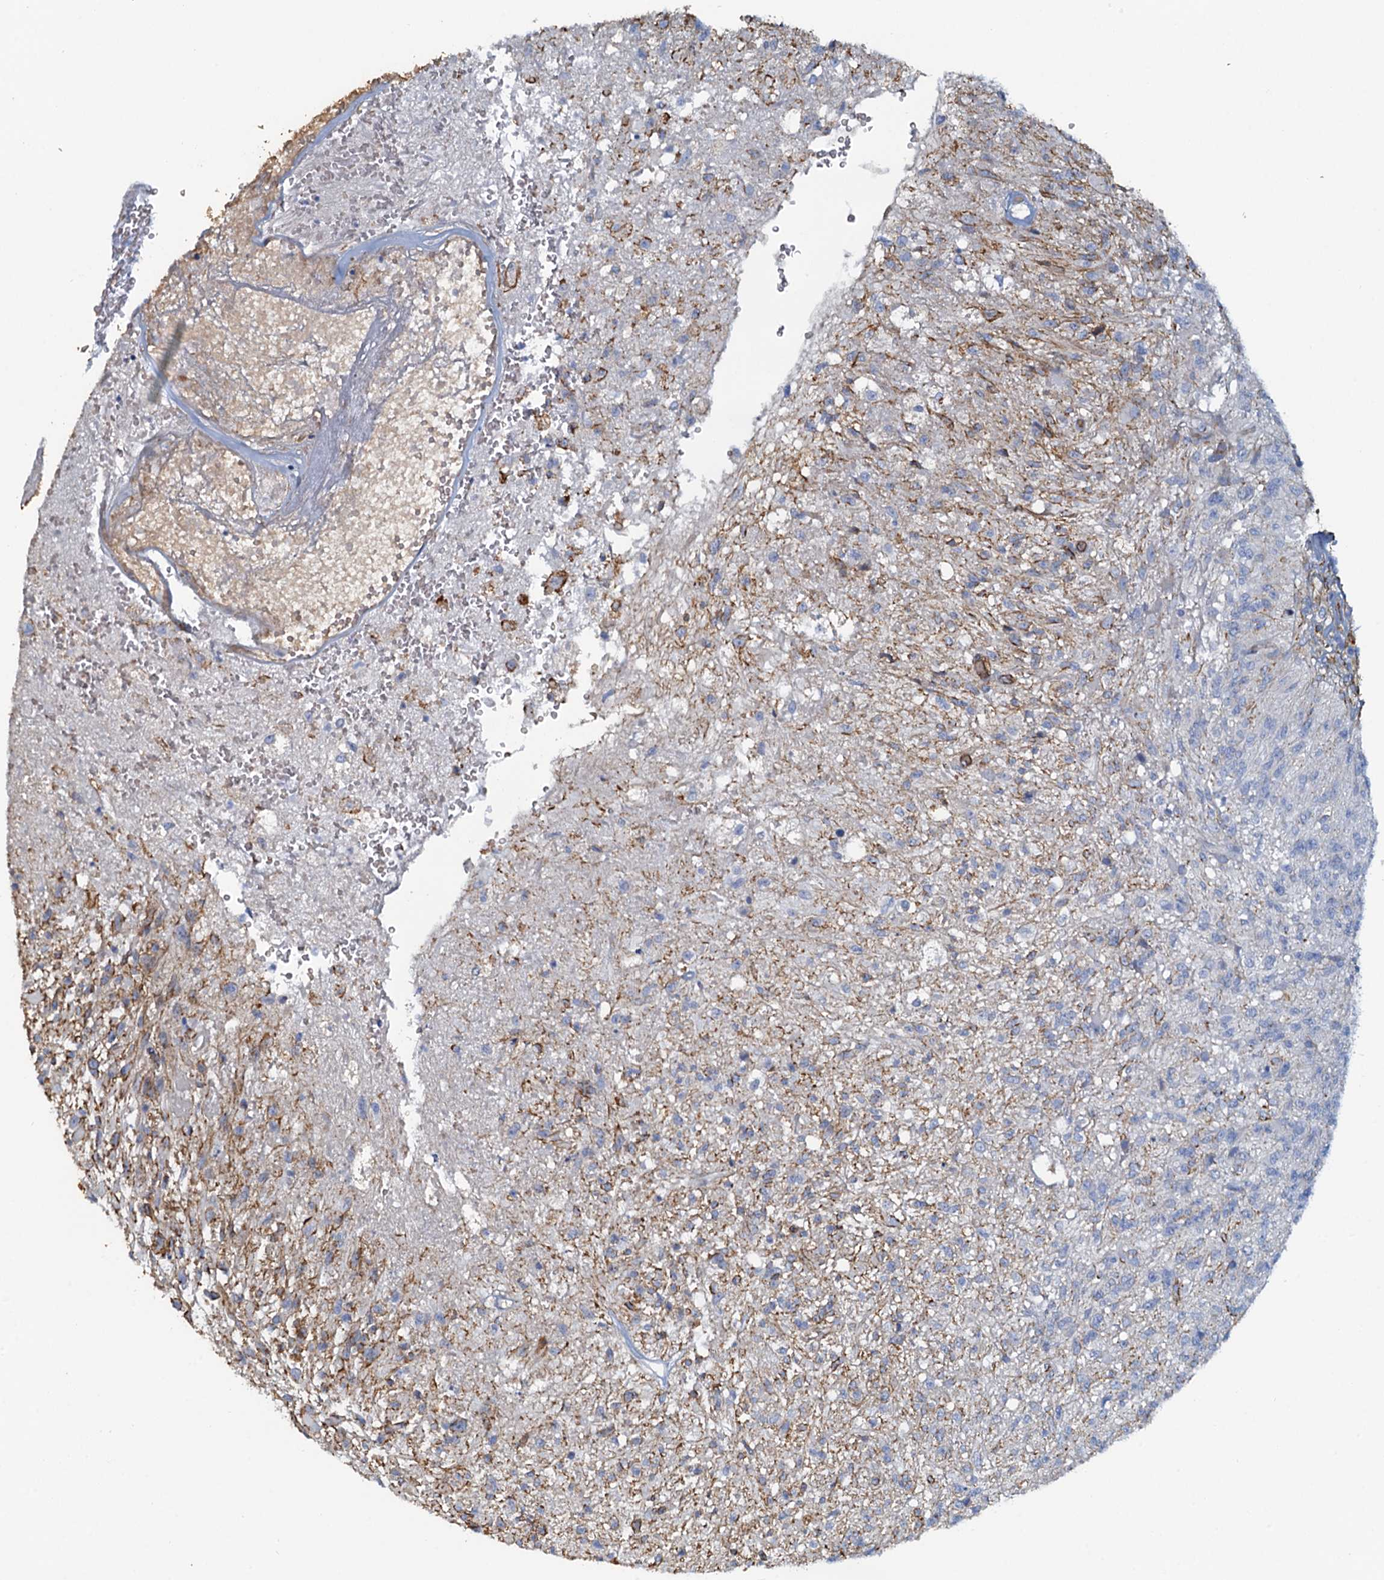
{"staining": {"intensity": "negative", "quantity": "none", "location": "none"}, "tissue": "glioma", "cell_type": "Tumor cells", "image_type": "cancer", "snomed": [{"axis": "morphology", "description": "Glioma, malignant, High grade"}, {"axis": "topography", "description": "Brain"}], "caption": "Malignant glioma (high-grade) was stained to show a protein in brown. There is no significant staining in tumor cells.", "gene": "DGKG", "patient": {"sex": "male", "age": 56}}